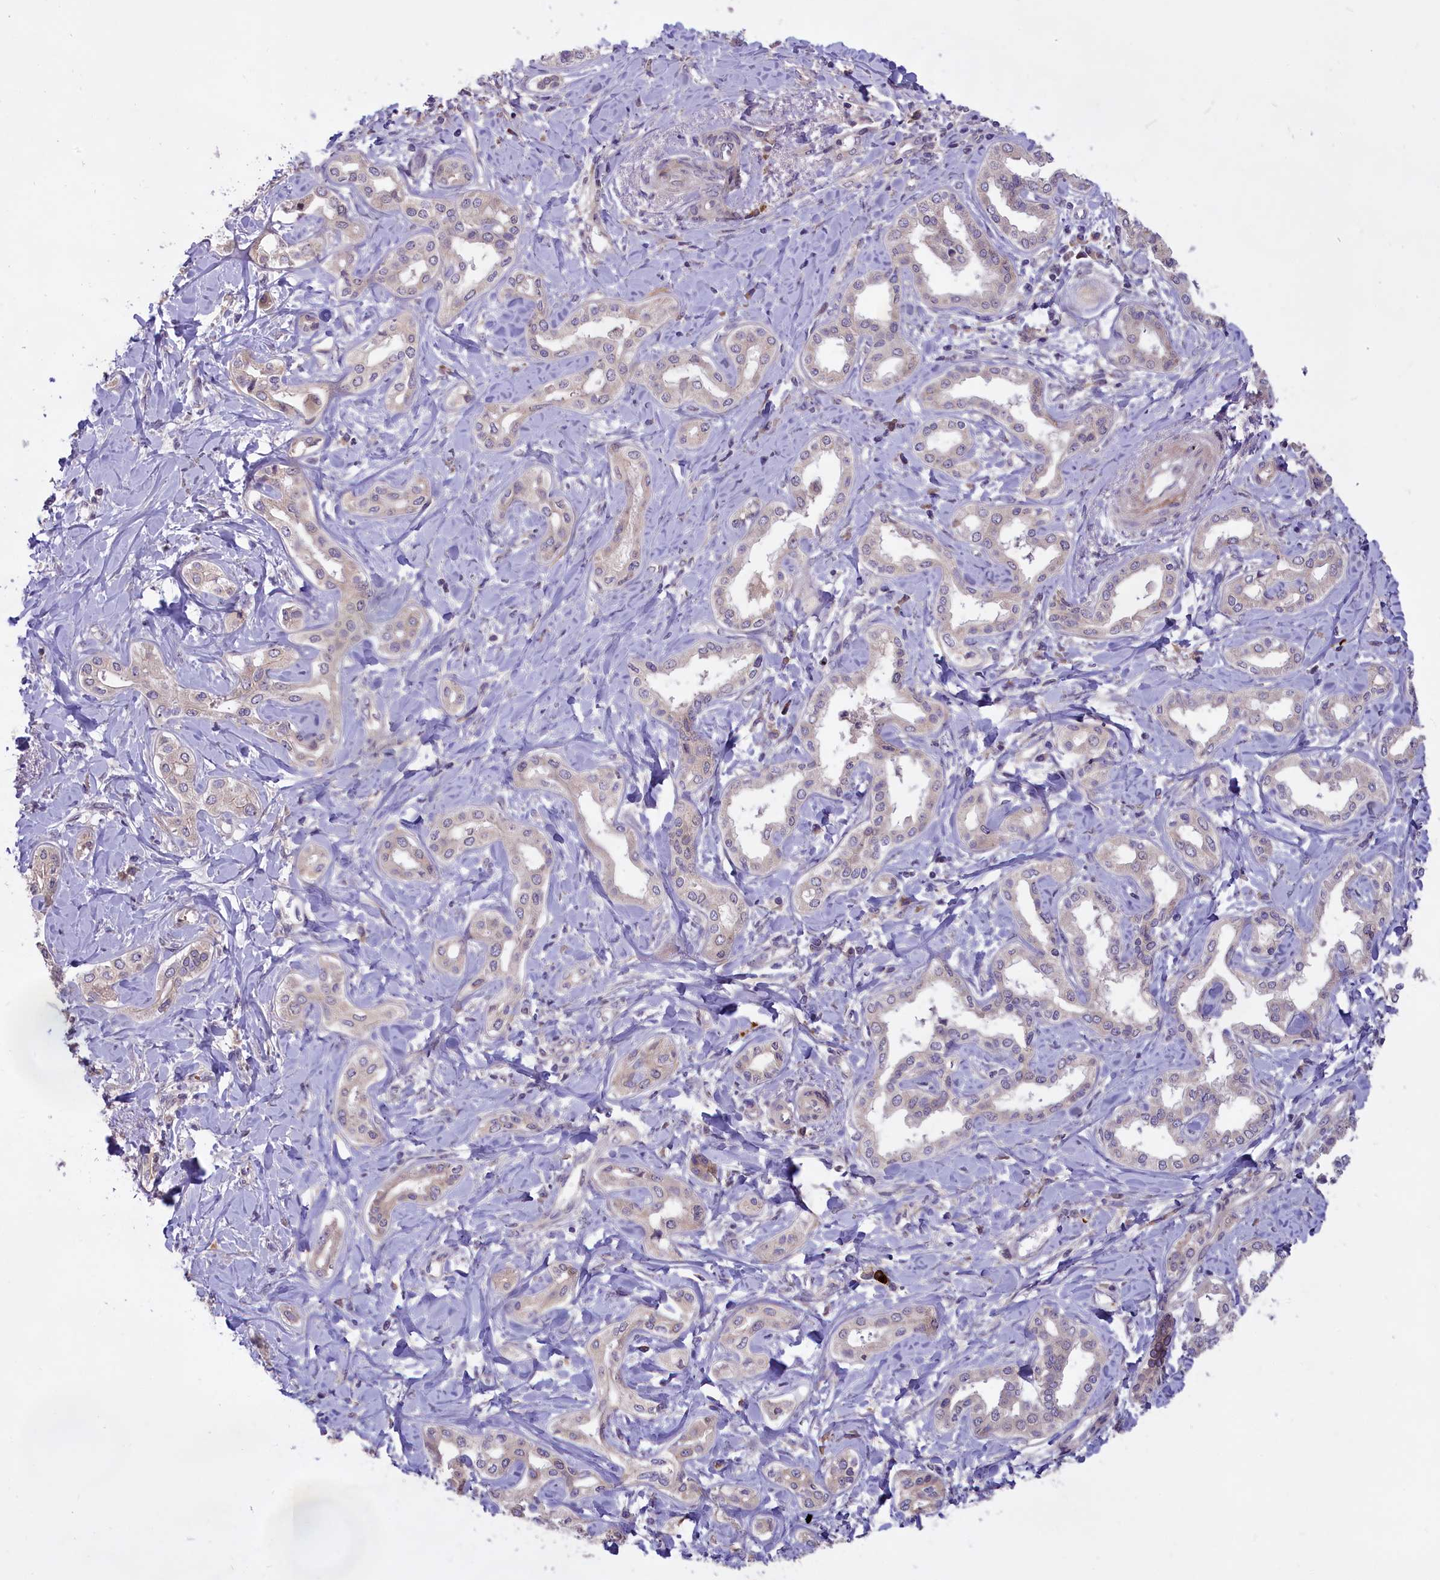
{"staining": {"intensity": "negative", "quantity": "none", "location": "none"}, "tissue": "liver cancer", "cell_type": "Tumor cells", "image_type": "cancer", "snomed": [{"axis": "morphology", "description": "Cholangiocarcinoma"}, {"axis": "topography", "description": "Liver"}], "caption": "Protein analysis of liver cholangiocarcinoma demonstrates no significant expression in tumor cells.", "gene": "MEMO1", "patient": {"sex": "female", "age": 77}}